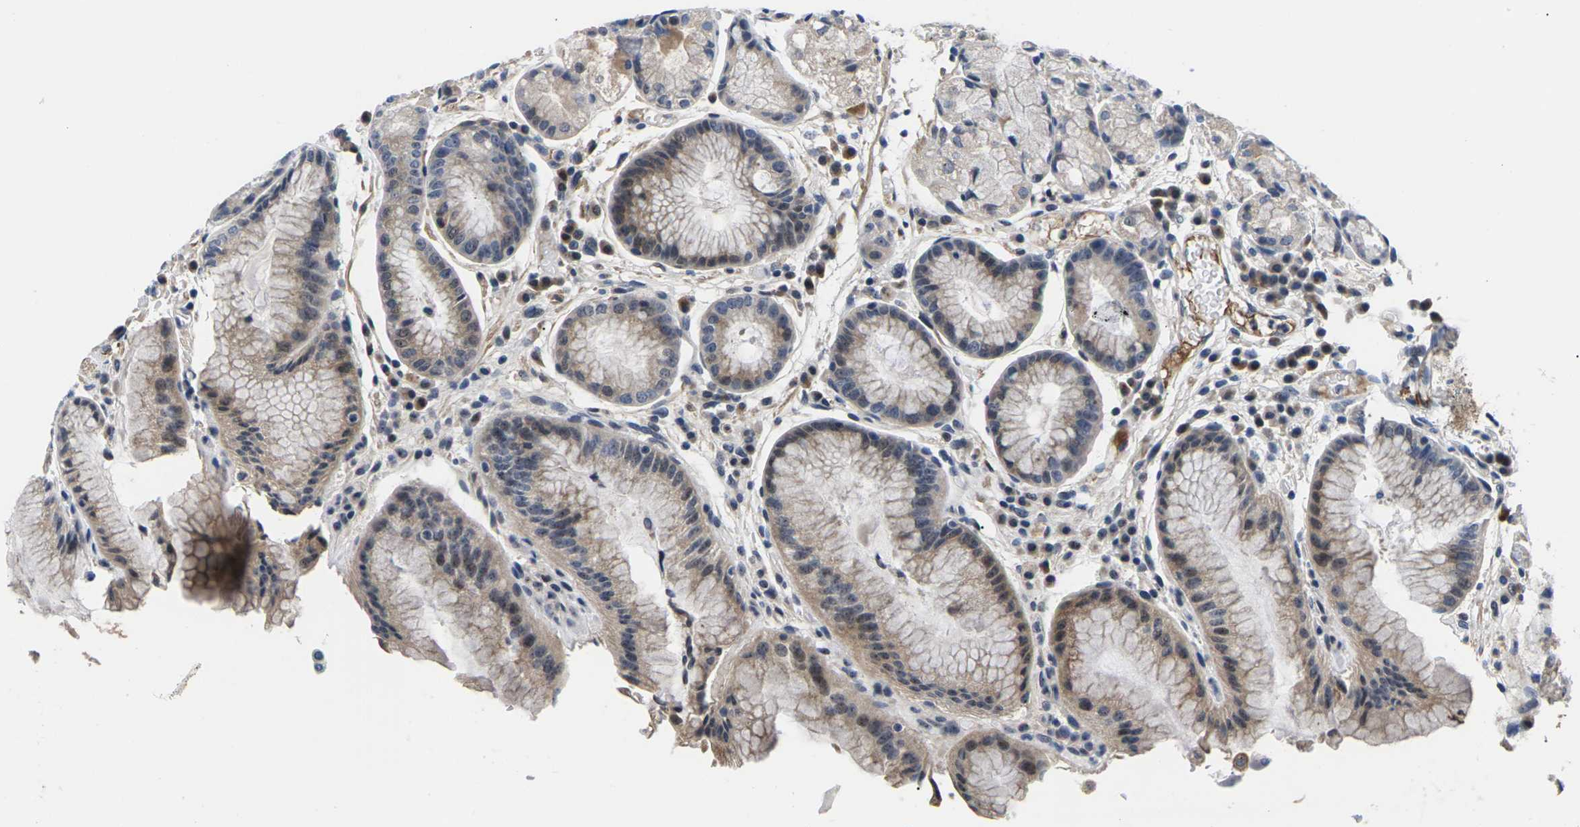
{"staining": {"intensity": "moderate", "quantity": "25%-75%", "location": "cytoplasmic/membranous"}, "tissue": "stomach", "cell_type": "Glandular cells", "image_type": "normal", "snomed": [{"axis": "morphology", "description": "Normal tissue, NOS"}, {"axis": "topography", "description": "Stomach, upper"}], "caption": "Benign stomach shows moderate cytoplasmic/membranous positivity in approximately 25%-75% of glandular cells.", "gene": "ST6GAL2", "patient": {"sex": "male", "age": 72}}